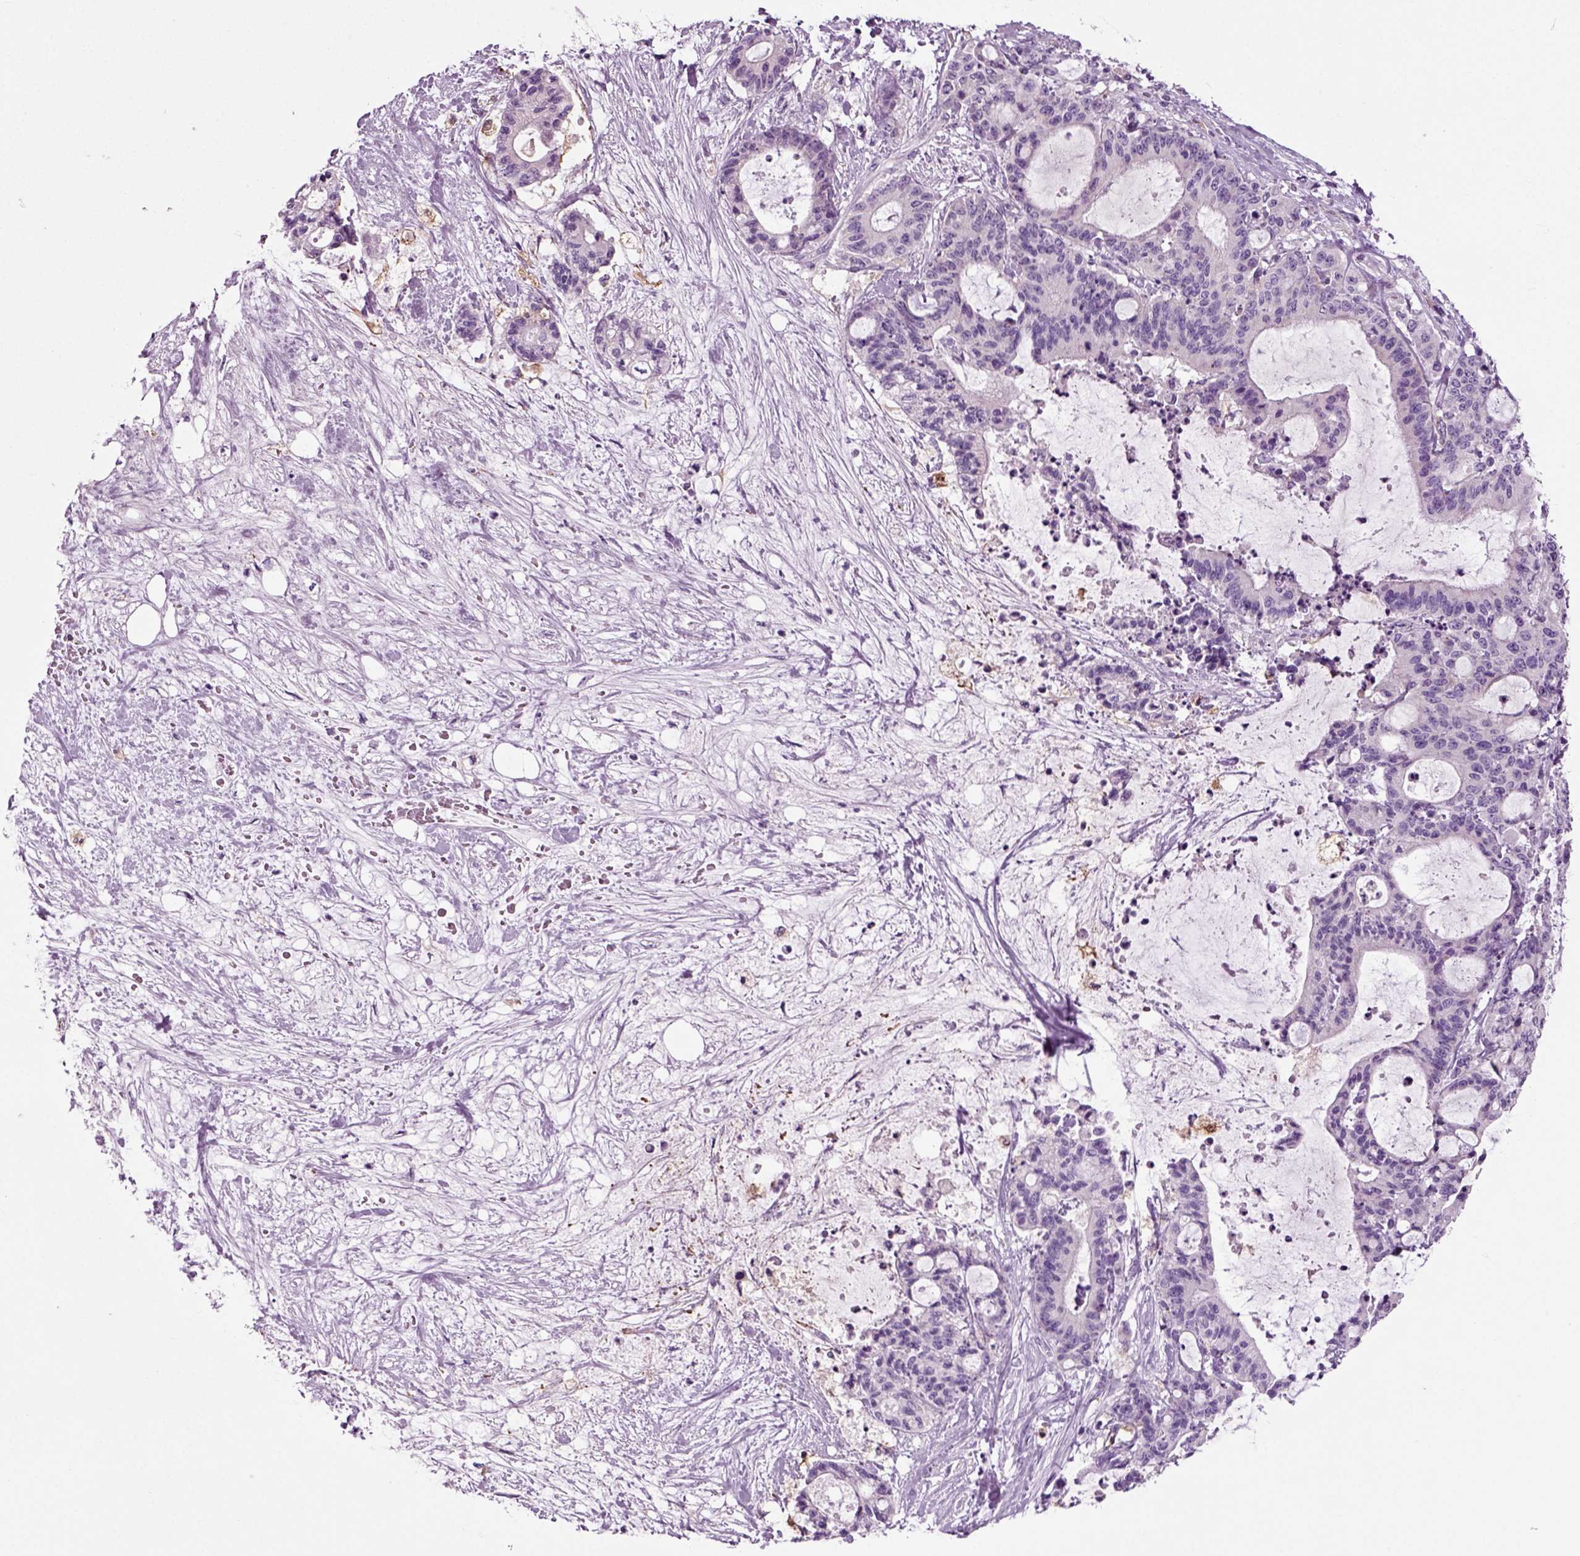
{"staining": {"intensity": "negative", "quantity": "none", "location": "none"}, "tissue": "liver cancer", "cell_type": "Tumor cells", "image_type": "cancer", "snomed": [{"axis": "morphology", "description": "Cholangiocarcinoma"}, {"axis": "topography", "description": "Liver"}], "caption": "Cholangiocarcinoma (liver) was stained to show a protein in brown. There is no significant expression in tumor cells.", "gene": "DNAH10", "patient": {"sex": "female", "age": 73}}